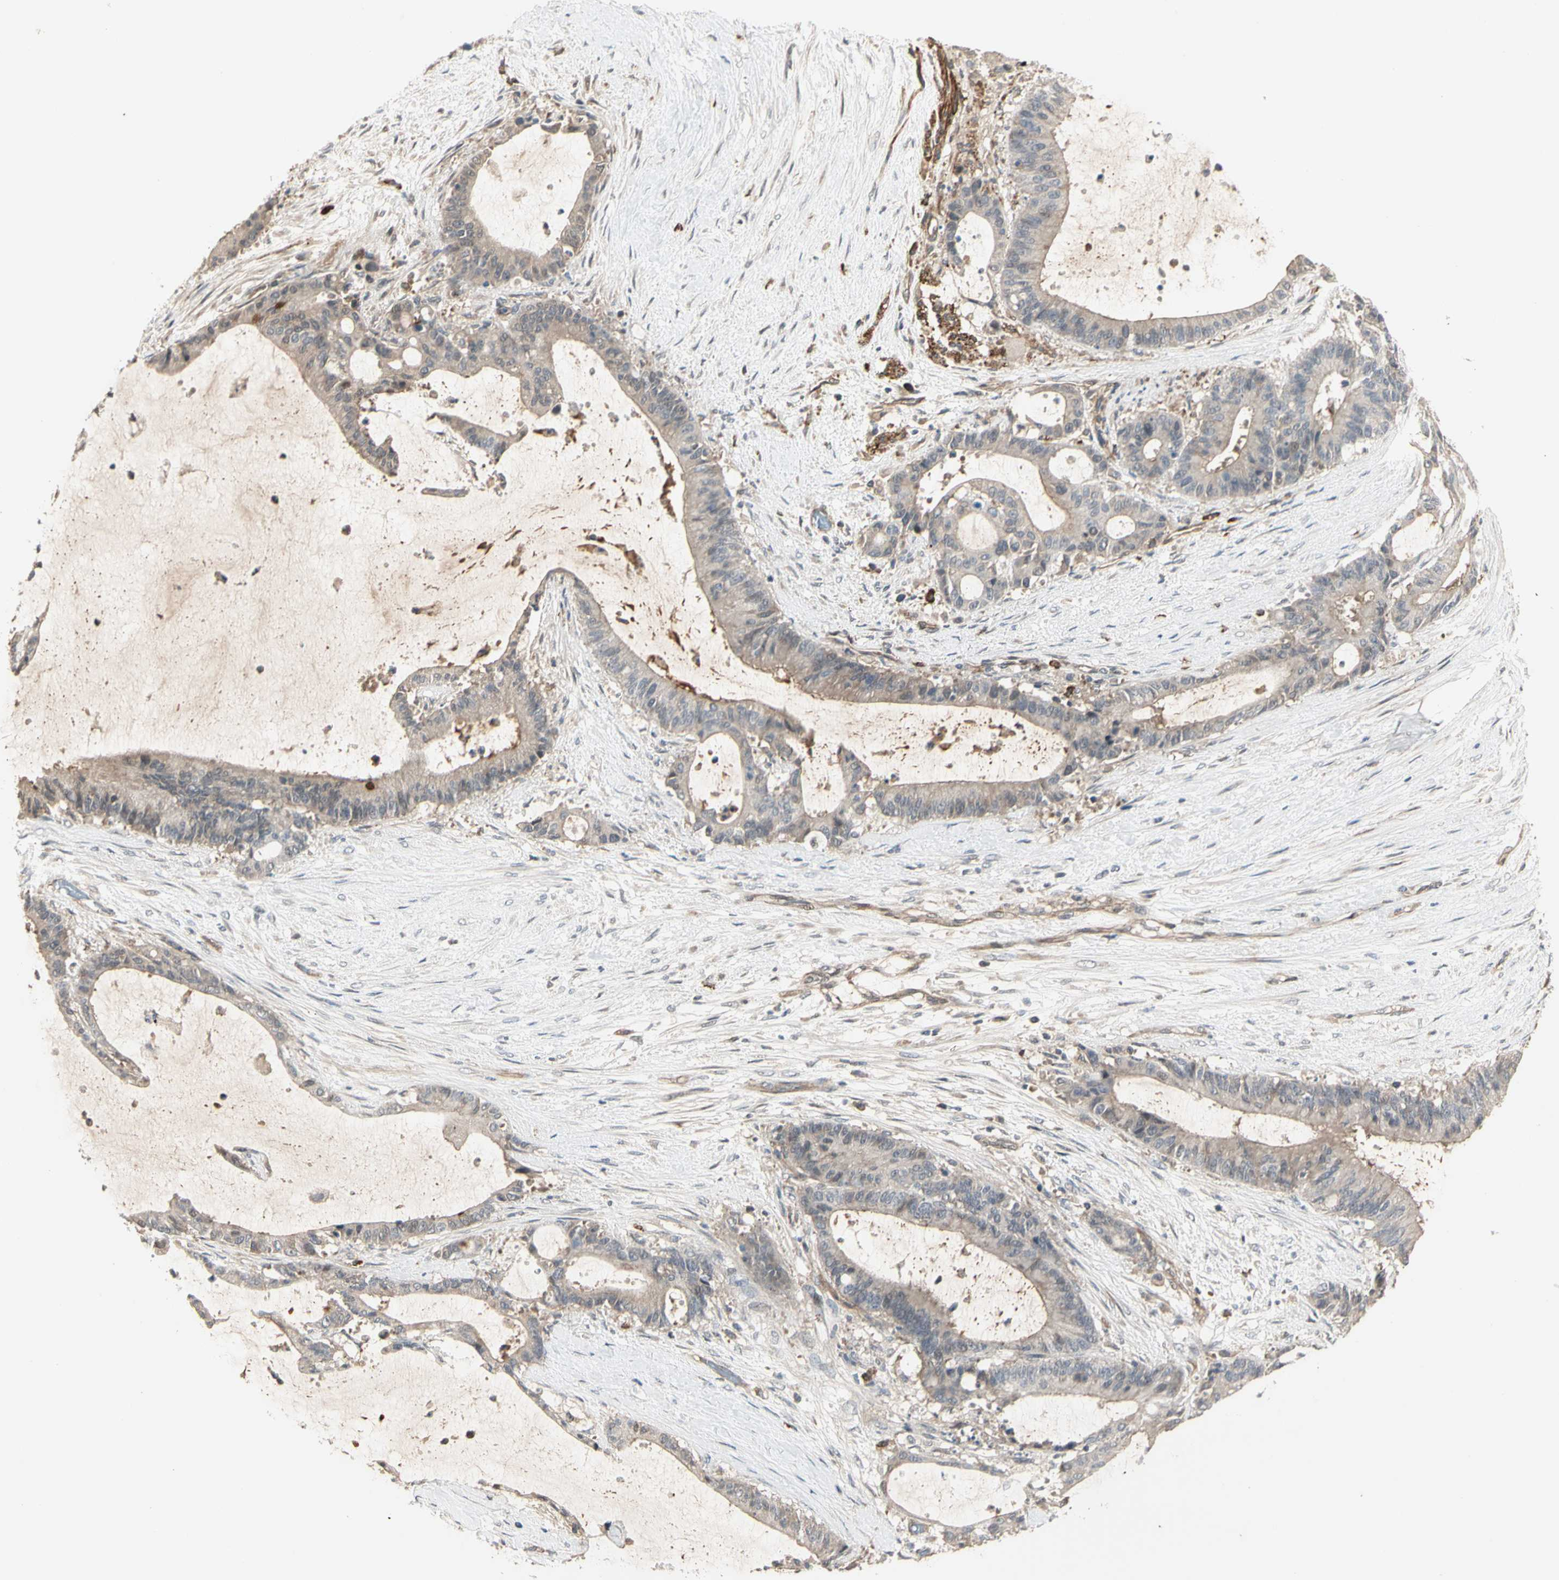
{"staining": {"intensity": "weak", "quantity": "25%-75%", "location": "cytoplasmic/membranous"}, "tissue": "liver cancer", "cell_type": "Tumor cells", "image_type": "cancer", "snomed": [{"axis": "morphology", "description": "Cholangiocarcinoma"}, {"axis": "topography", "description": "Liver"}], "caption": "Immunohistochemistry (IHC) (DAB) staining of cholangiocarcinoma (liver) shows weak cytoplasmic/membranous protein expression in about 25%-75% of tumor cells.", "gene": "ATG4C", "patient": {"sex": "female", "age": 73}}